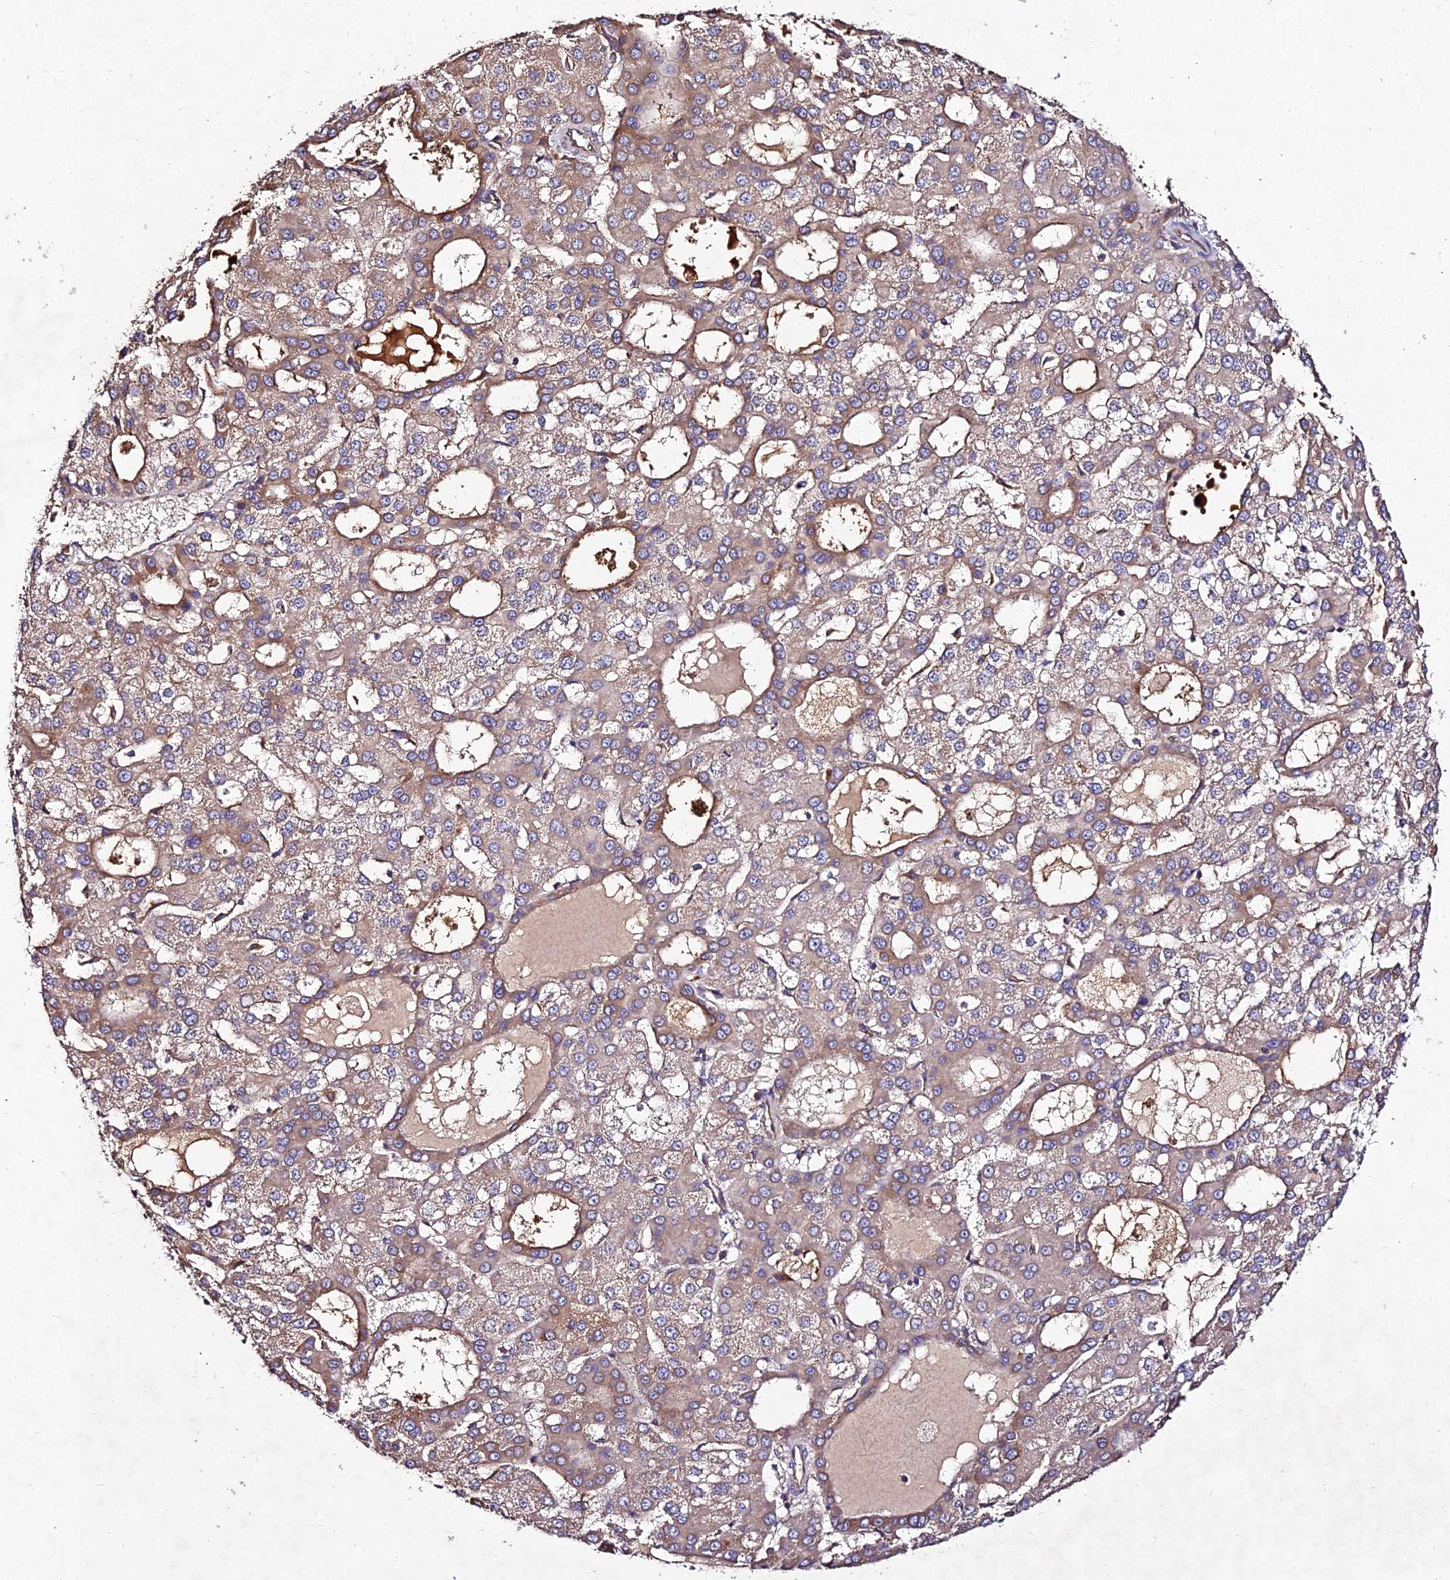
{"staining": {"intensity": "moderate", "quantity": ">75%", "location": "cytoplasmic/membranous"}, "tissue": "liver cancer", "cell_type": "Tumor cells", "image_type": "cancer", "snomed": [{"axis": "morphology", "description": "Carcinoma, Hepatocellular, NOS"}, {"axis": "topography", "description": "Liver"}], "caption": "A brown stain highlights moderate cytoplasmic/membranous staining of a protein in hepatocellular carcinoma (liver) tumor cells.", "gene": "AP3M2", "patient": {"sex": "male", "age": 47}}